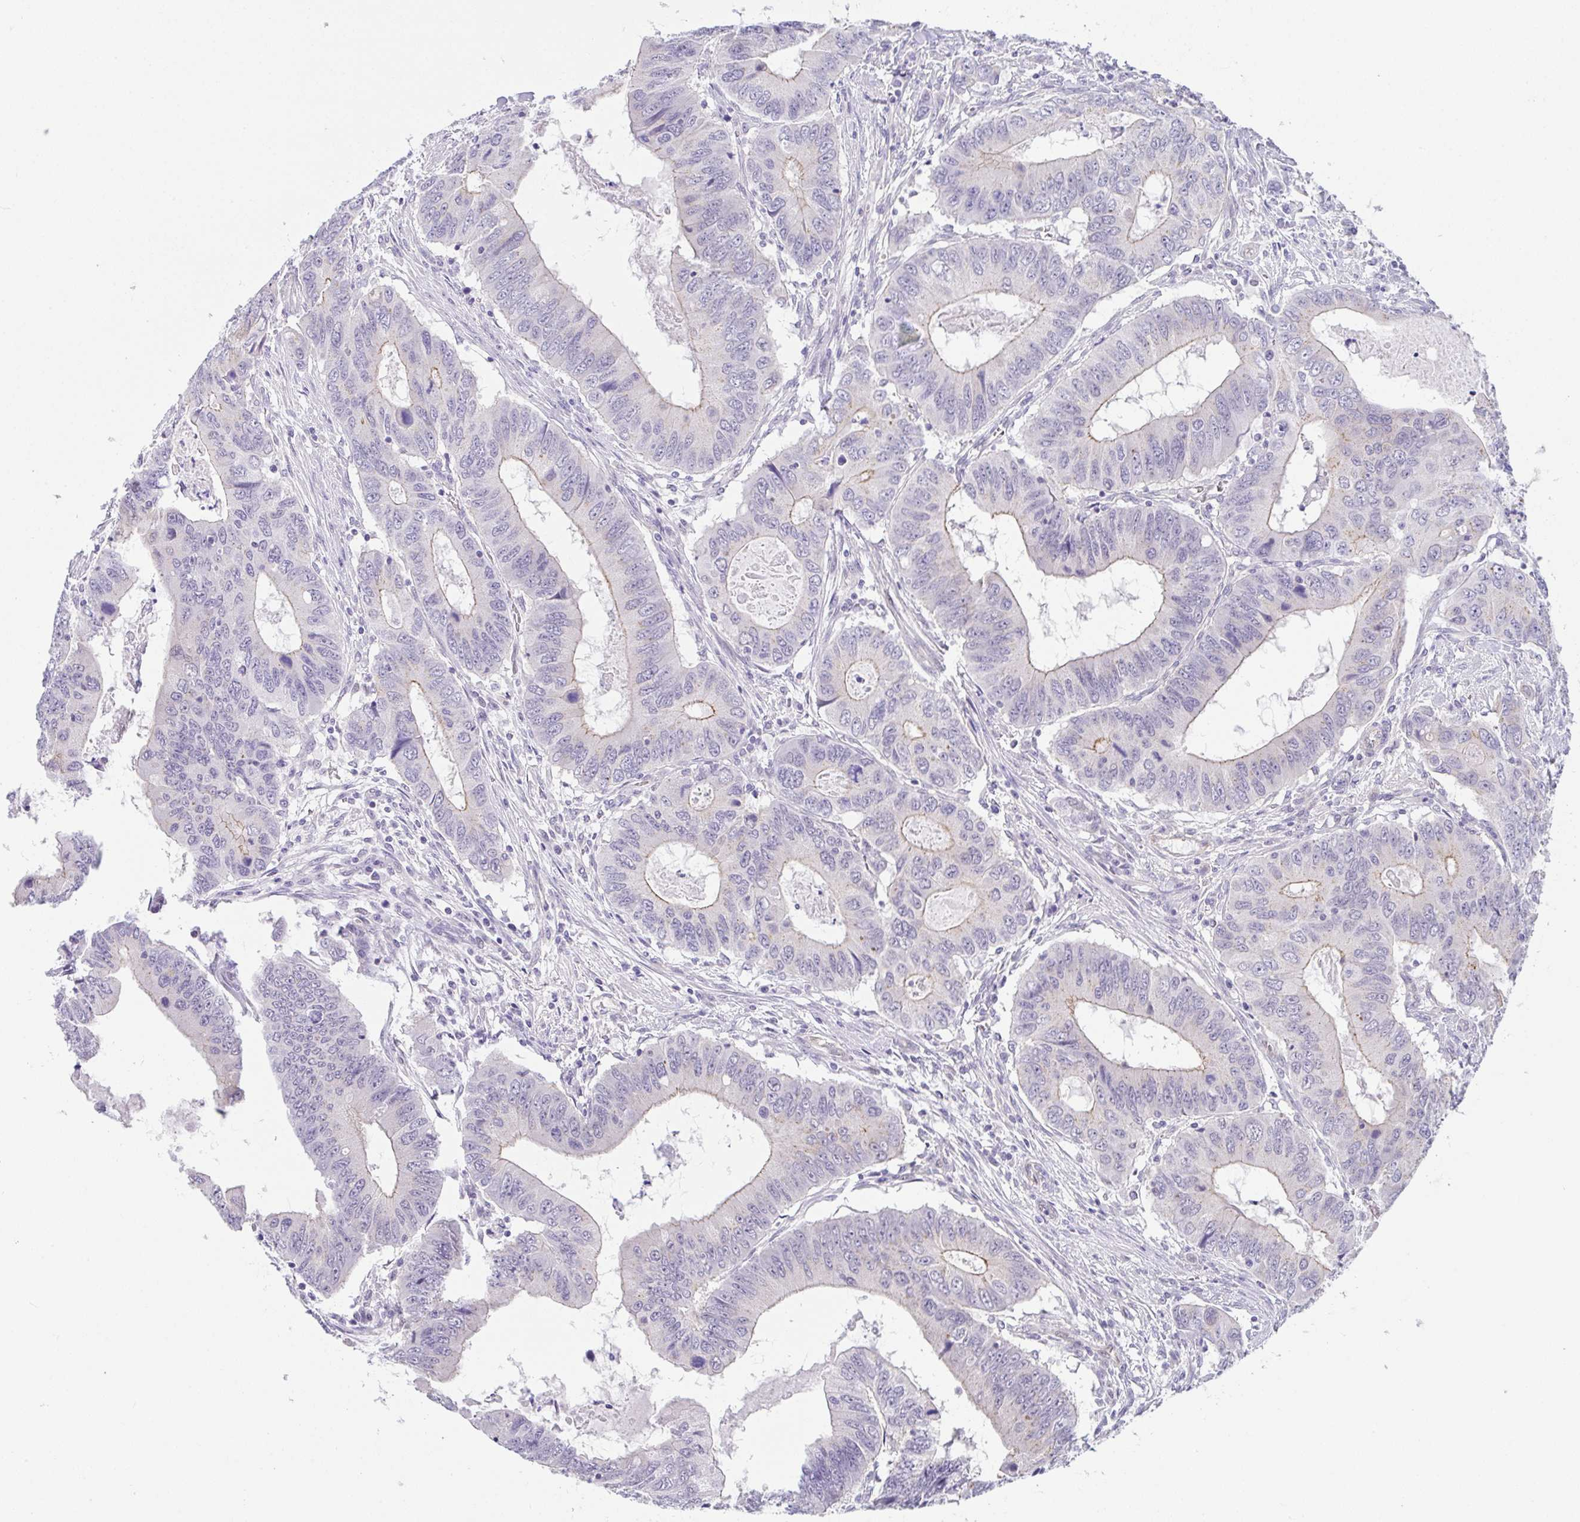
{"staining": {"intensity": "negative", "quantity": "none", "location": "none"}, "tissue": "colorectal cancer", "cell_type": "Tumor cells", "image_type": "cancer", "snomed": [{"axis": "morphology", "description": "Adenocarcinoma, NOS"}, {"axis": "topography", "description": "Colon"}], "caption": "An immunohistochemistry (IHC) micrograph of colorectal cancer is shown. There is no staining in tumor cells of colorectal cancer.", "gene": "CGNL1", "patient": {"sex": "male", "age": 53}}